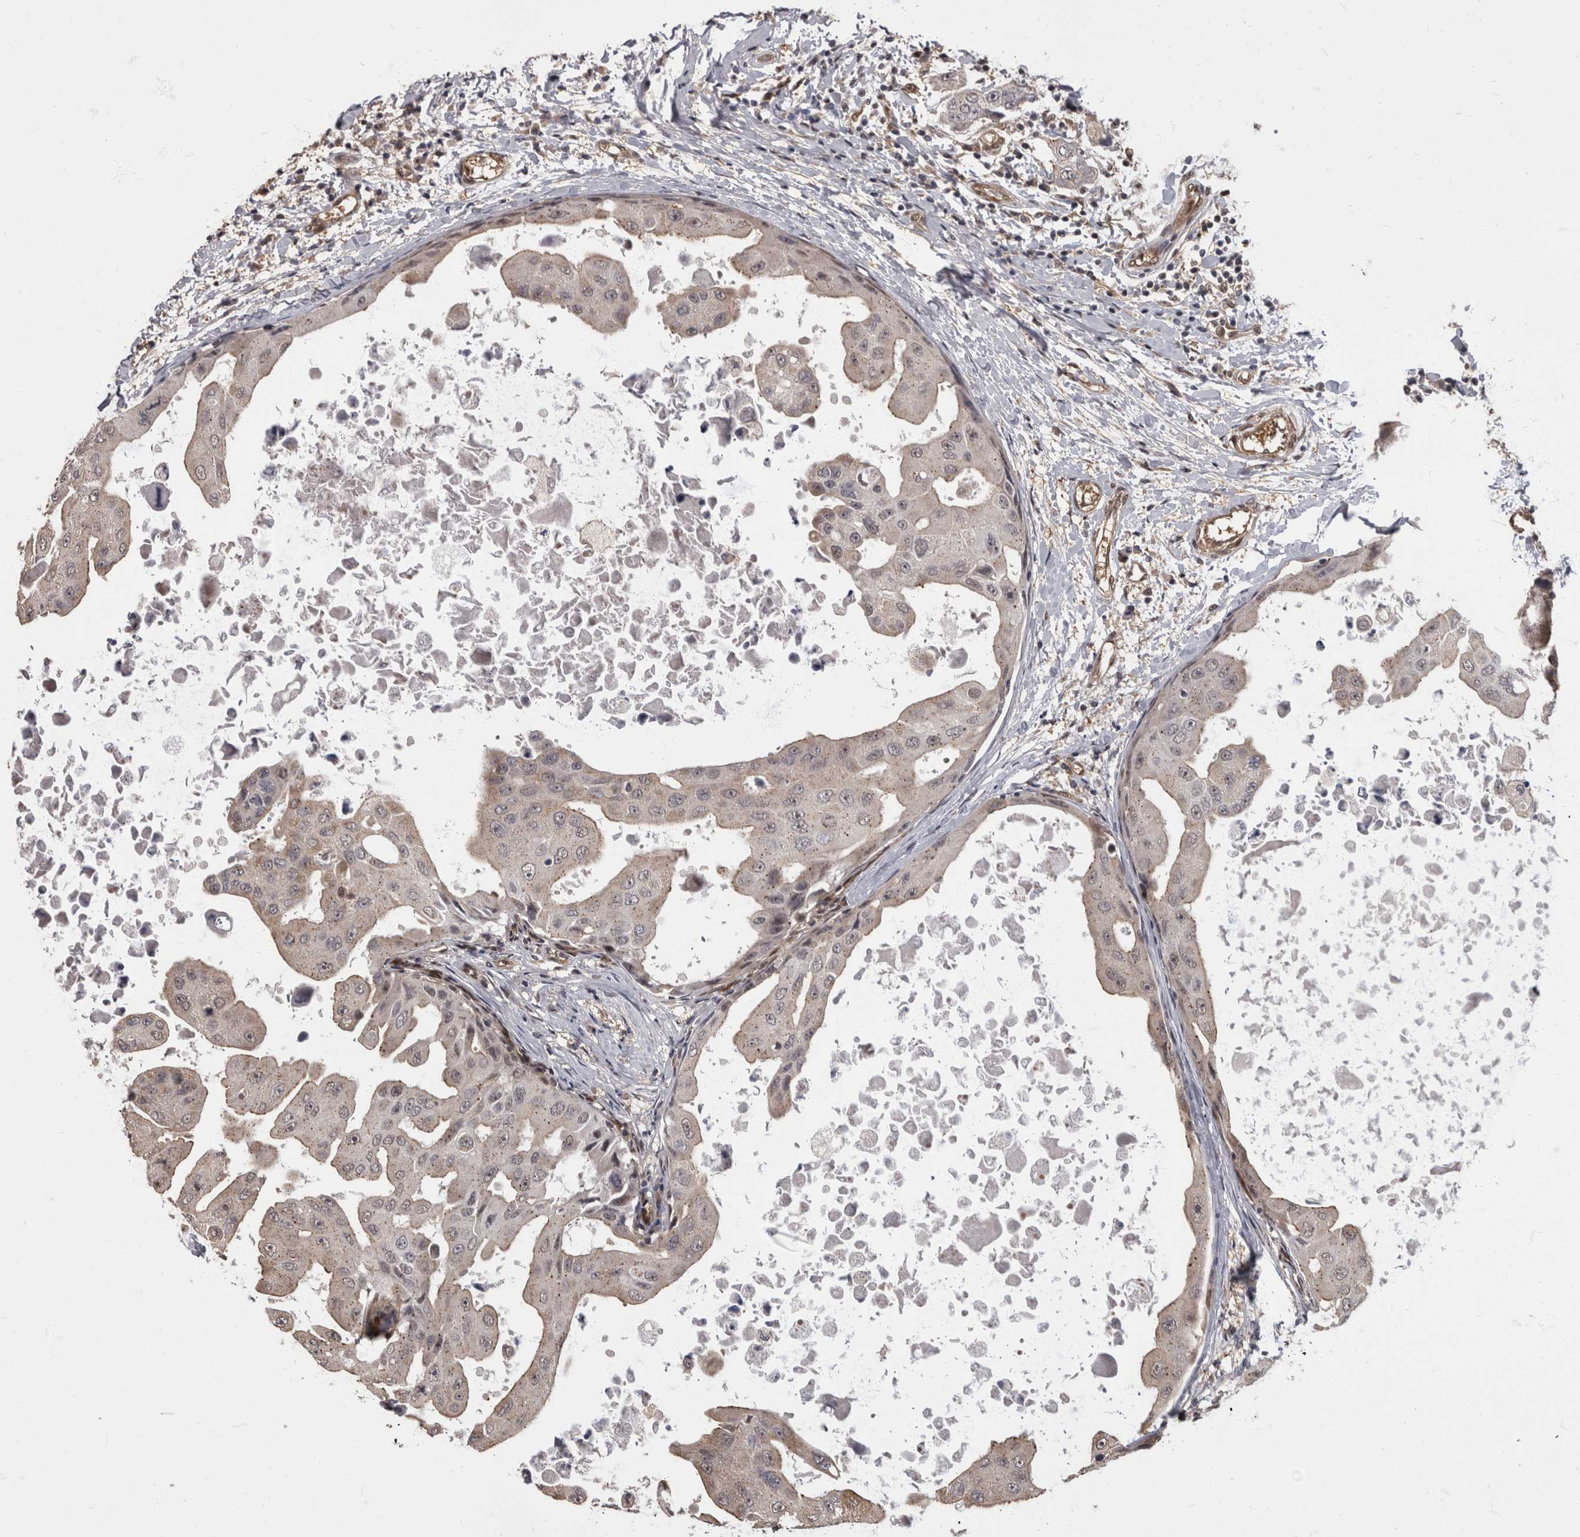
{"staining": {"intensity": "negative", "quantity": "none", "location": "none"}, "tissue": "breast cancer", "cell_type": "Tumor cells", "image_type": "cancer", "snomed": [{"axis": "morphology", "description": "Duct carcinoma"}, {"axis": "topography", "description": "Breast"}], "caption": "This is an immunohistochemistry photomicrograph of human infiltrating ductal carcinoma (breast). There is no expression in tumor cells.", "gene": "AKT3", "patient": {"sex": "female", "age": 27}}